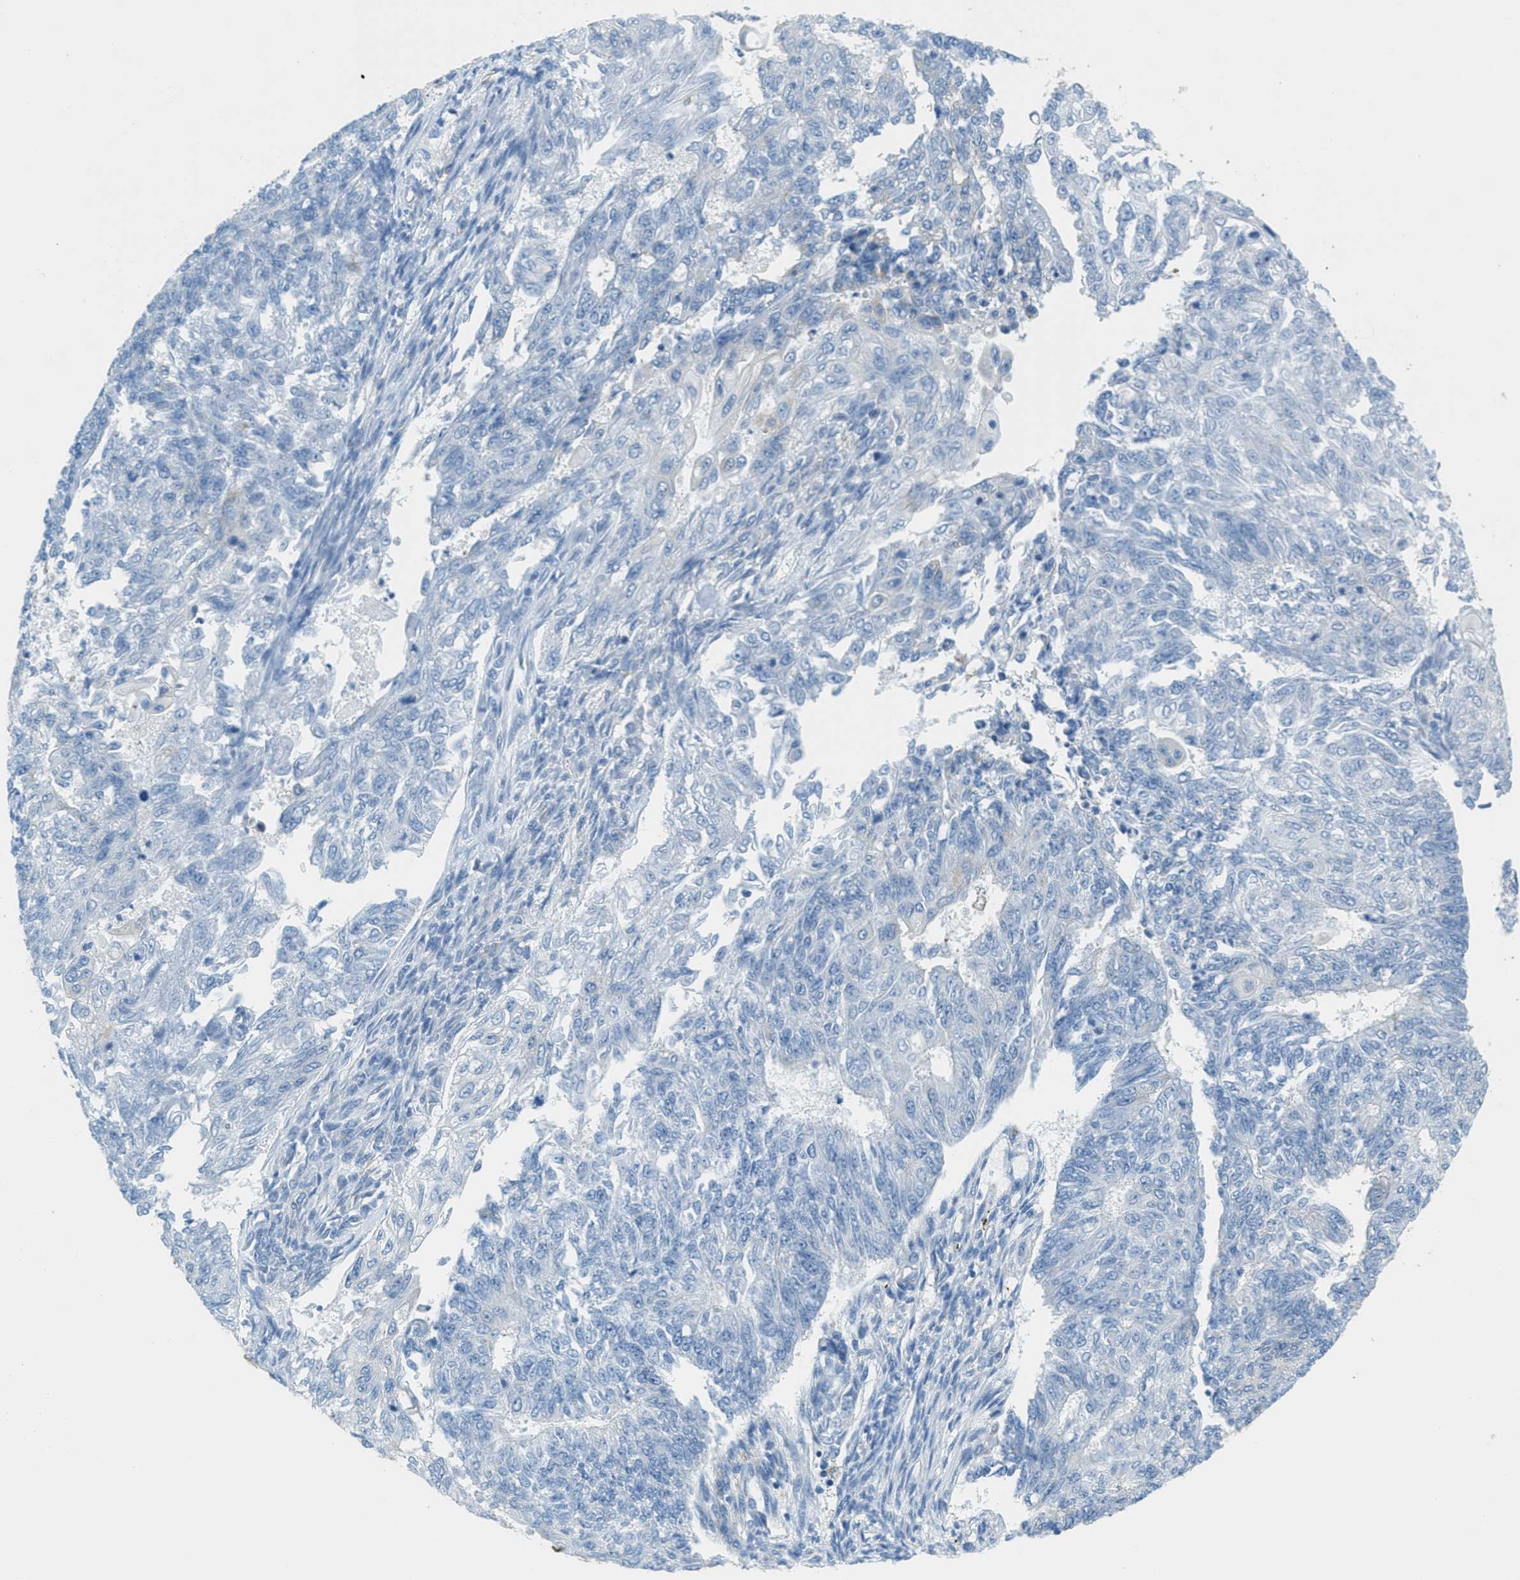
{"staining": {"intensity": "negative", "quantity": "none", "location": "none"}, "tissue": "endometrial cancer", "cell_type": "Tumor cells", "image_type": "cancer", "snomed": [{"axis": "morphology", "description": "Adenocarcinoma, NOS"}, {"axis": "topography", "description": "Endometrium"}], "caption": "Immunohistochemical staining of human endometrial cancer (adenocarcinoma) demonstrates no significant staining in tumor cells. (DAB IHC visualized using brightfield microscopy, high magnification).", "gene": "AP2B1", "patient": {"sex": "female", "age": 32}}